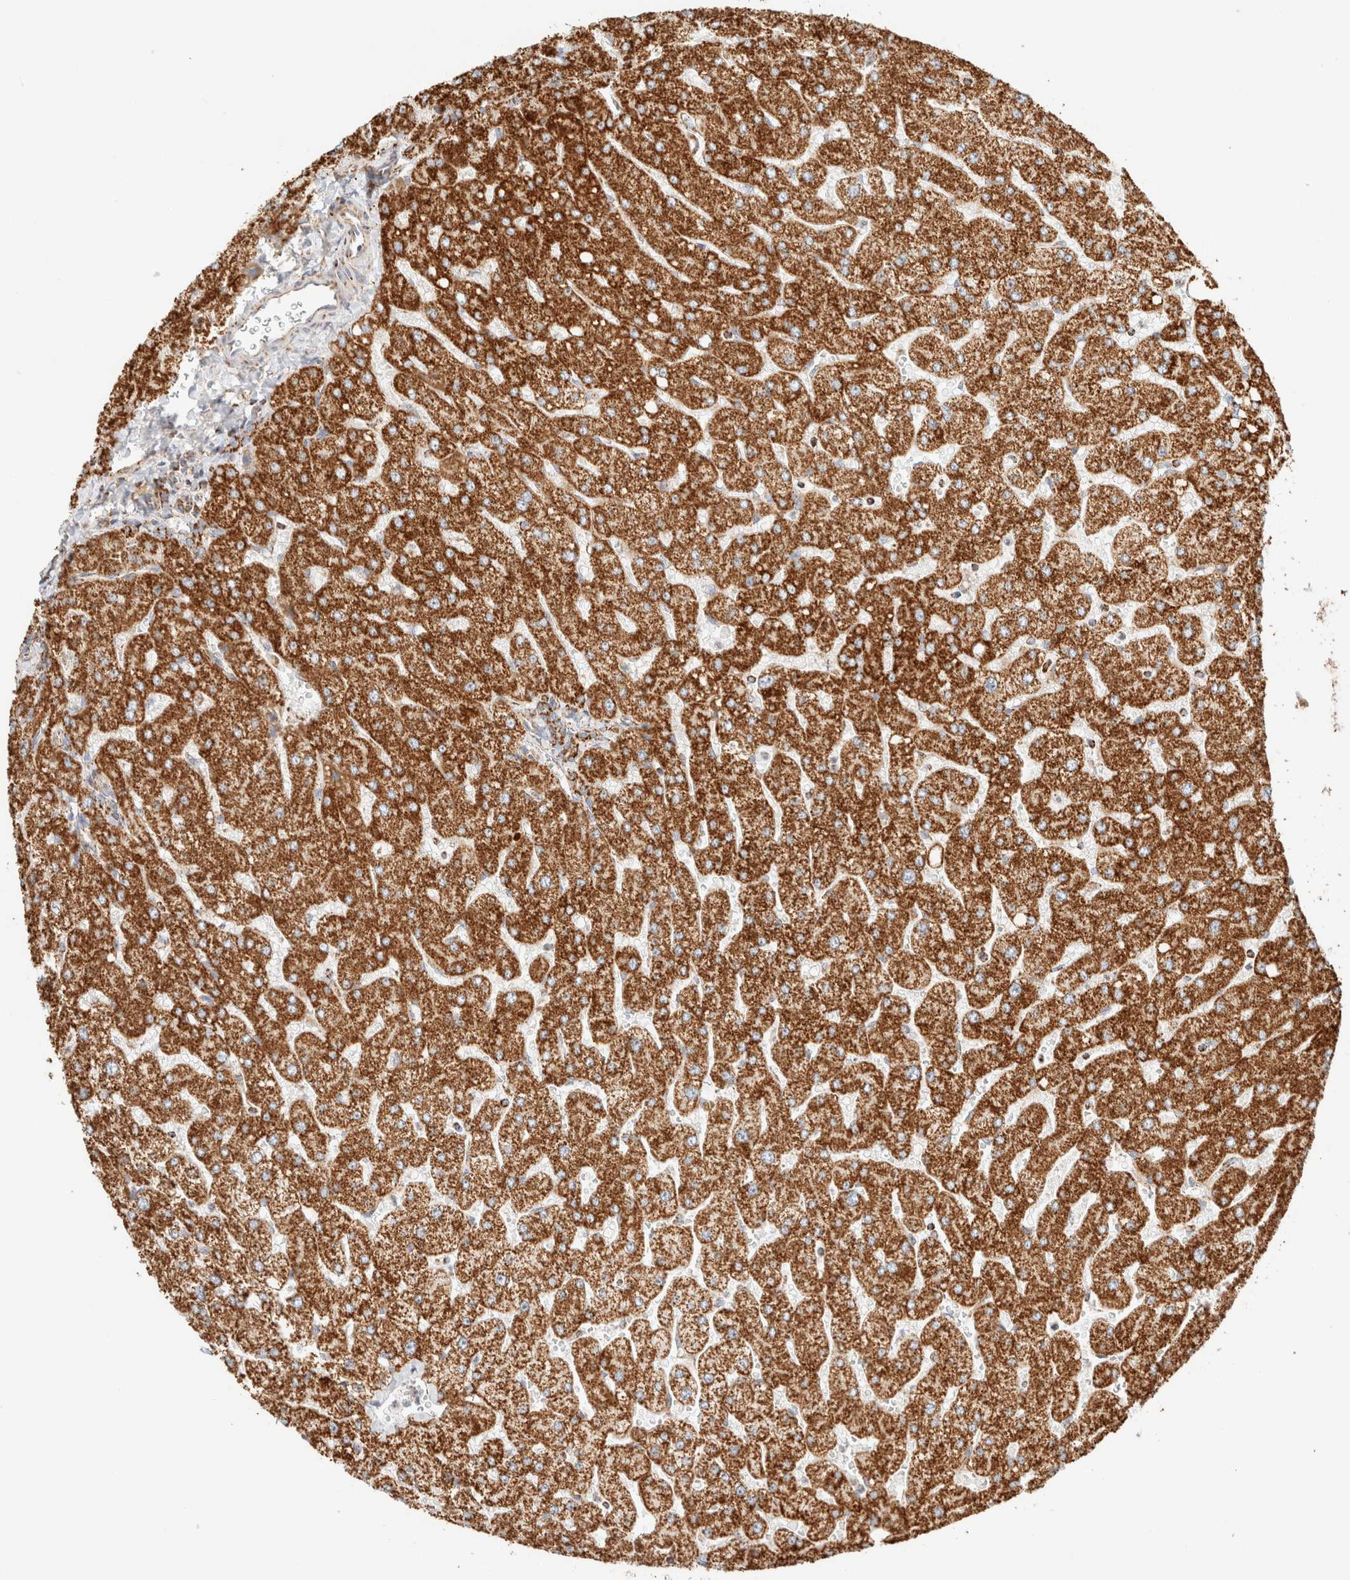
{"staining": {"intensity": "moderate", "quantity": ">75%", "location": "cytoplasmic/membranous"}, "tissue": "liver", "cell_type": "Cholangiocytes", "image_type": "normal", "snomed": [{"axis": "morphology", "description": "Normal tissue, NOS"}, {"axis": "topography", "description": "Liver"}], "caption": "Protein positivity by immunohistochemistry (IHC) displays moderate cytoplasmic/membranous staining in about >75% of cholangiocytes in unremarkable liver.", "gene": "PHB2", "patient": {"sex": "male", "age": 55}}